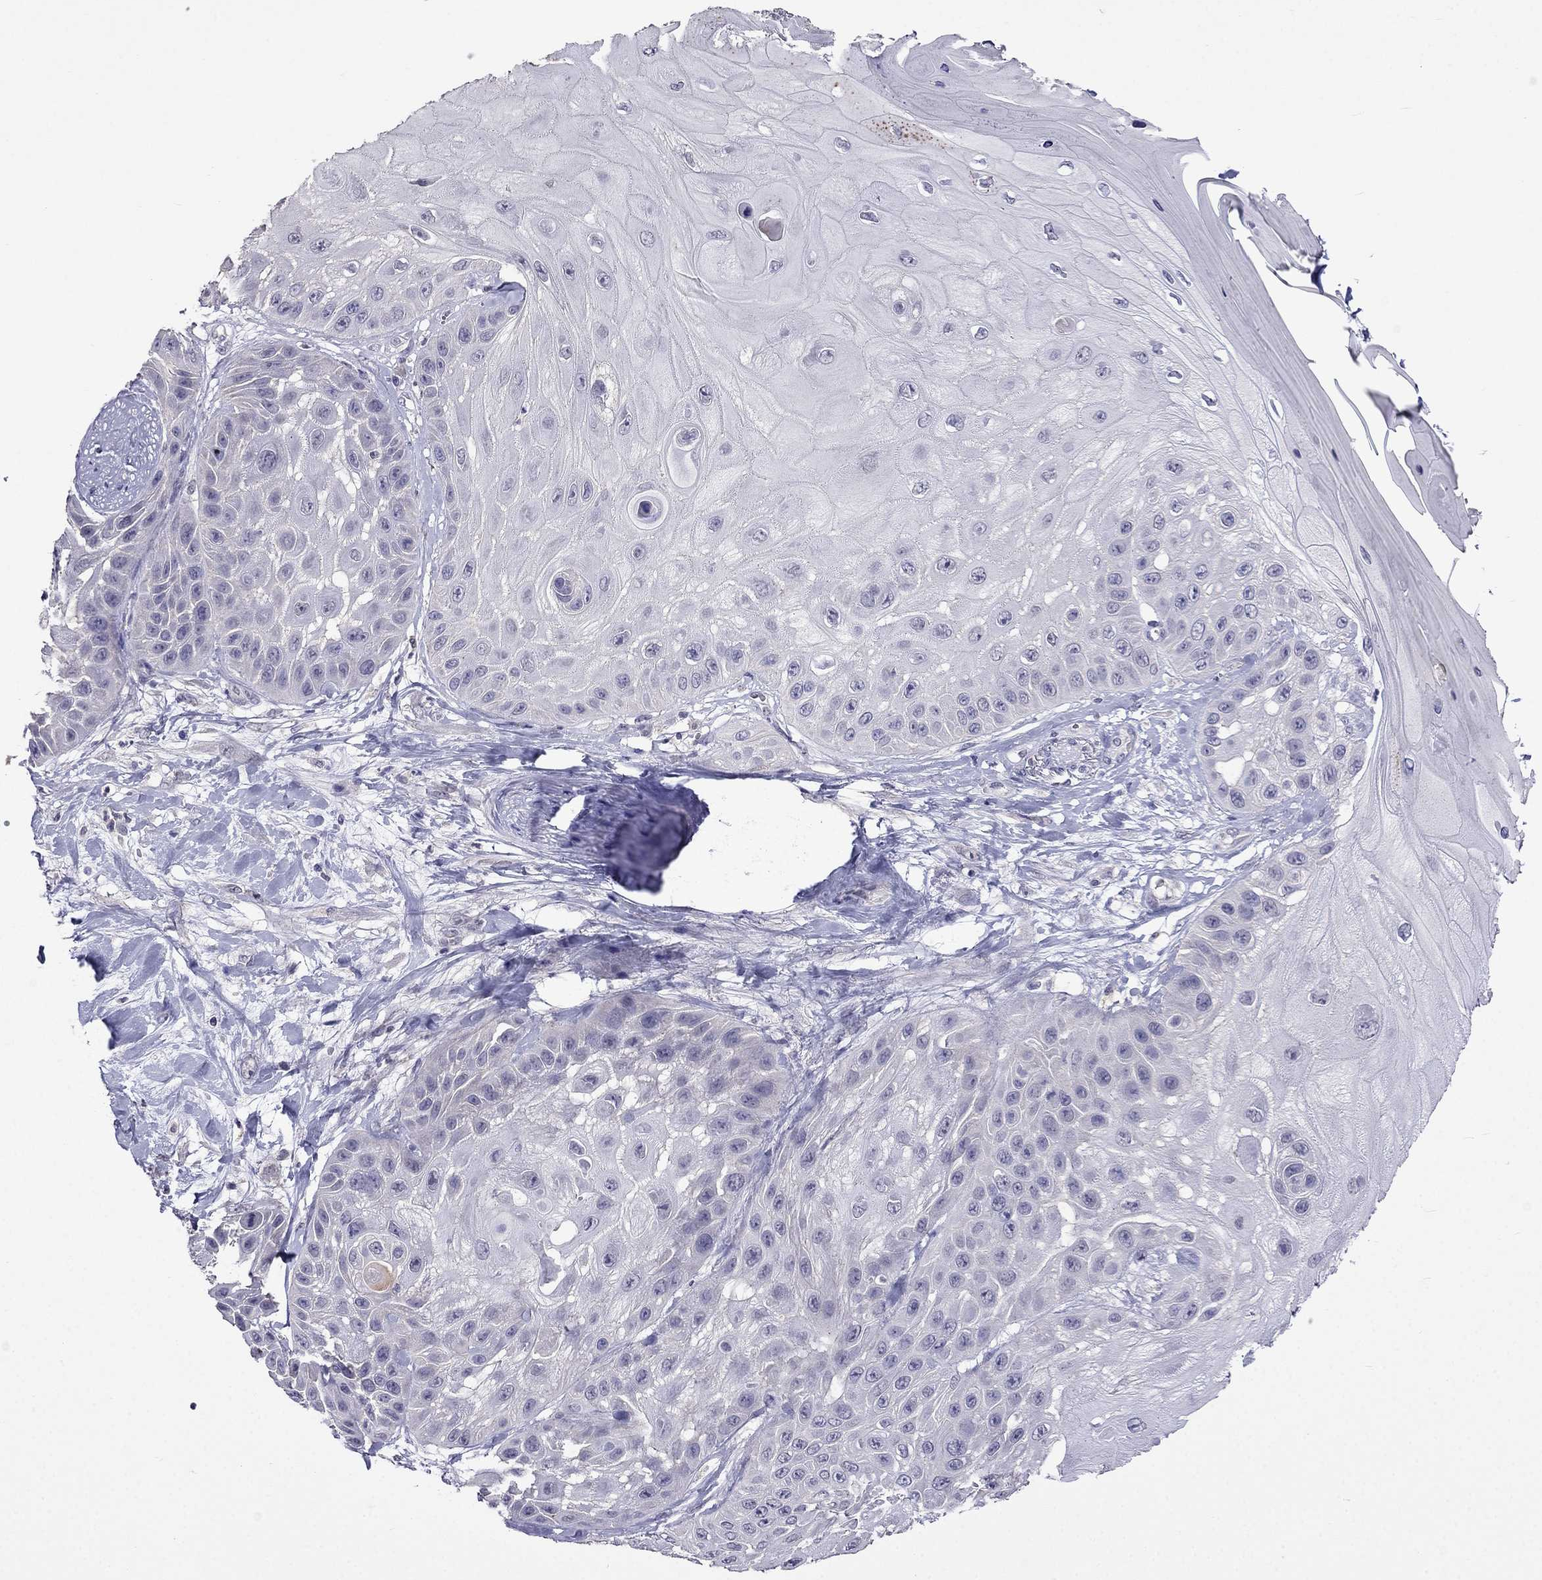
{"staining": {"intensity": "negative", "quantity": "none", "location": "none"}, "tissue": "skin cancer", "cell_type": "Tumor cells", "image_type": "cancer", "snomed": [{"axis": "morphology", "description": "Normal tissue, NOS"}, {"axis": "morphology", "description": "Squamous cell carcinoma, NOS"}, {"axis": "topography", "description": "Skin"}], "caption": "An immunohistochemistry histopathology image of skin squamous cell carcinoma is shown. There is no staining in tumor cells of skin squamous cell carcinoma.", "gene": "AQP9", "patient": {"sex": "male", "age": 79}}